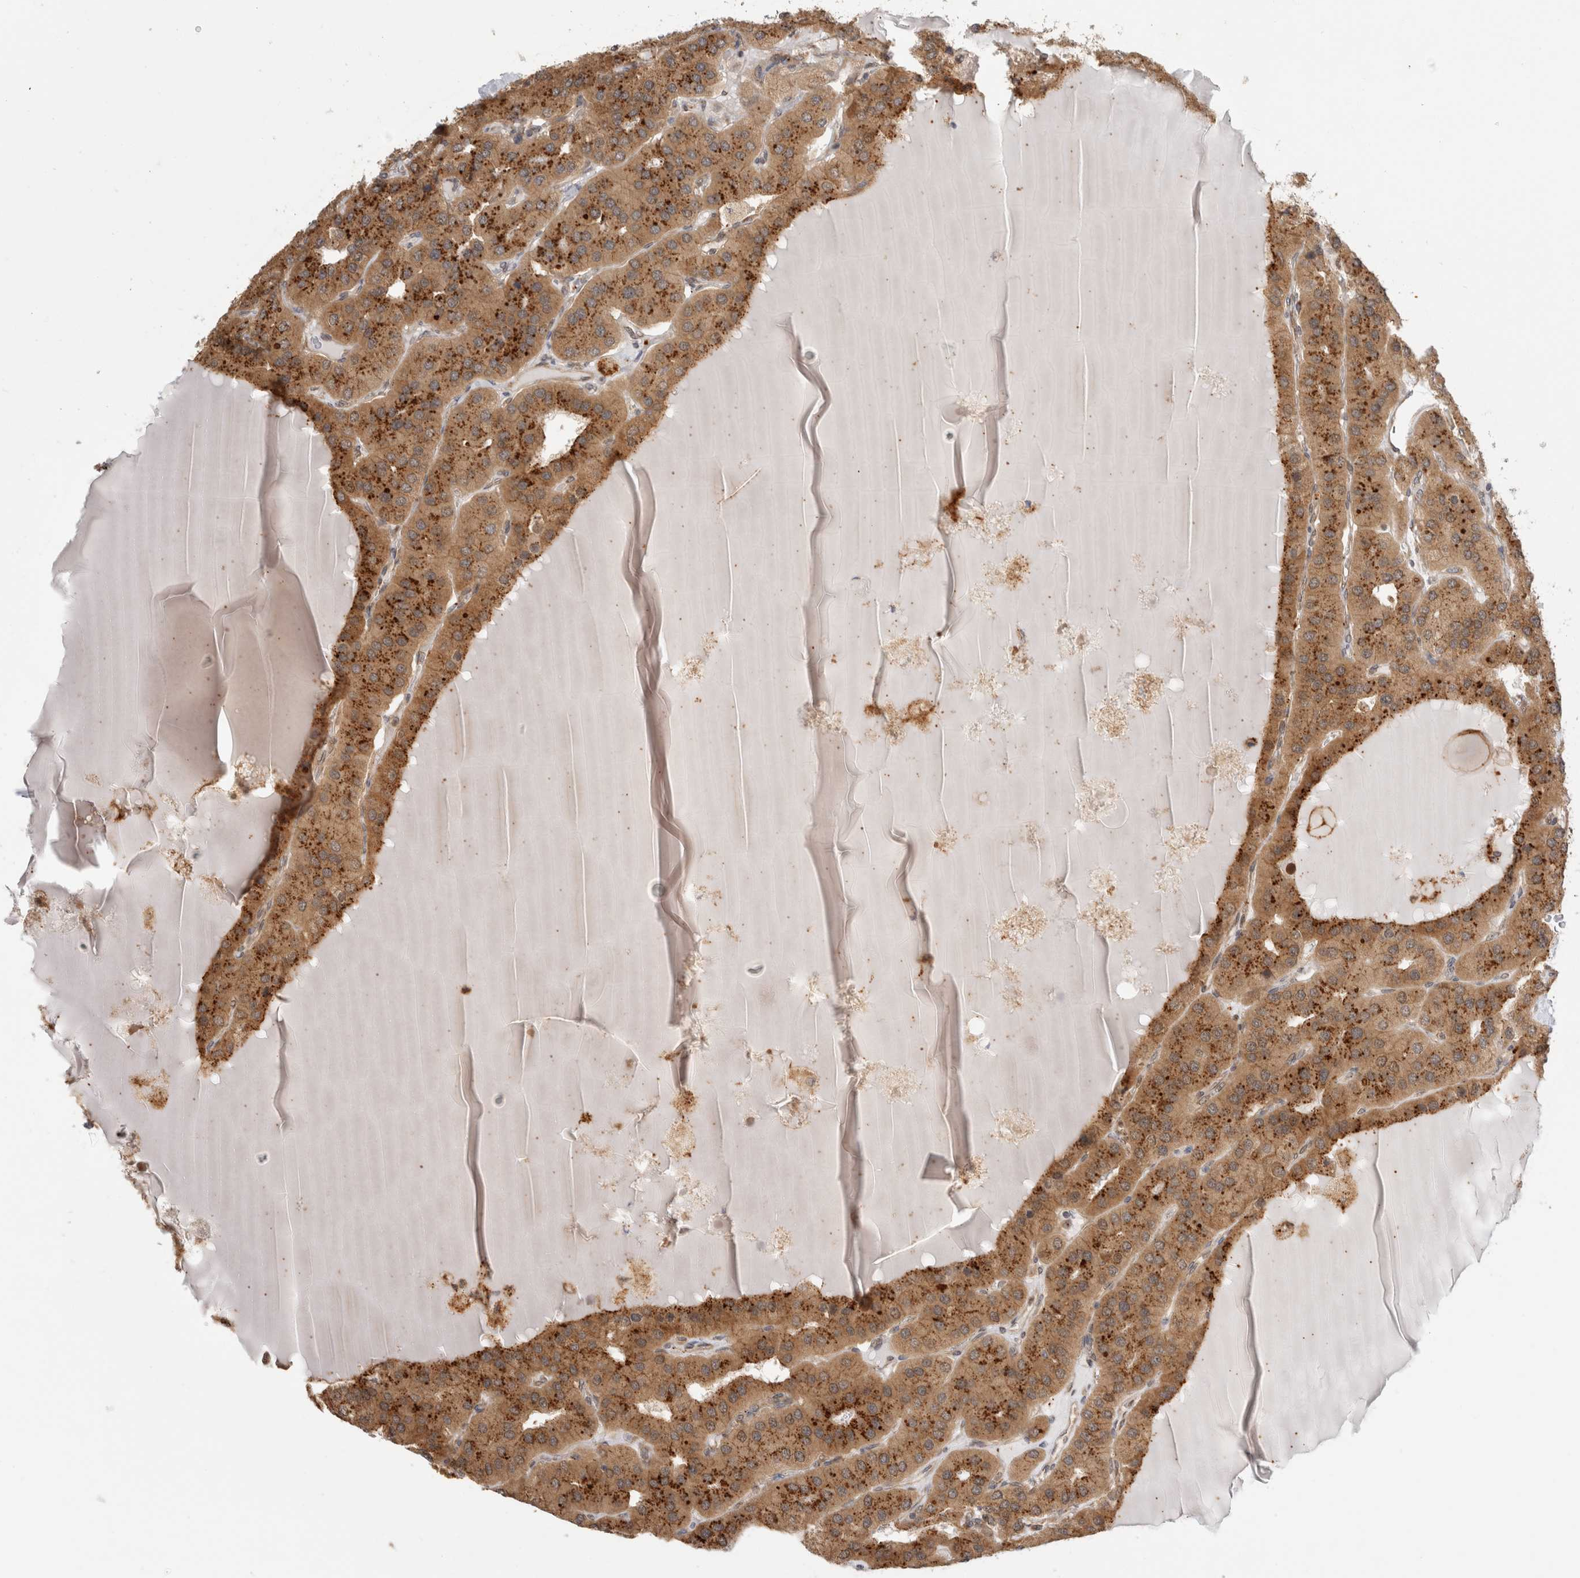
{"staining": {"intensity": "strong", "quantity": ">75%", "location": "cytoplasmic/membranous"}, "tissue": "parathyroid gland", "cell_type": "Glandular cells", "image_type": "normal", "snomed": [{"axis": "morphology", "description": "Normal tissue, NOS"}, {"axis": "morphology", "description": "Adenoma, NOS"}, {"axis": "topography", "description": "Parathyroid gland"}], "caption": "Human parathyroid gland stained with a brown dye displays strong cytoplasmic/membranous positive positivity in about >75% of glandular cells.", "gene": "ACTL9", "patient": {"sex": "female", "age": 86}}